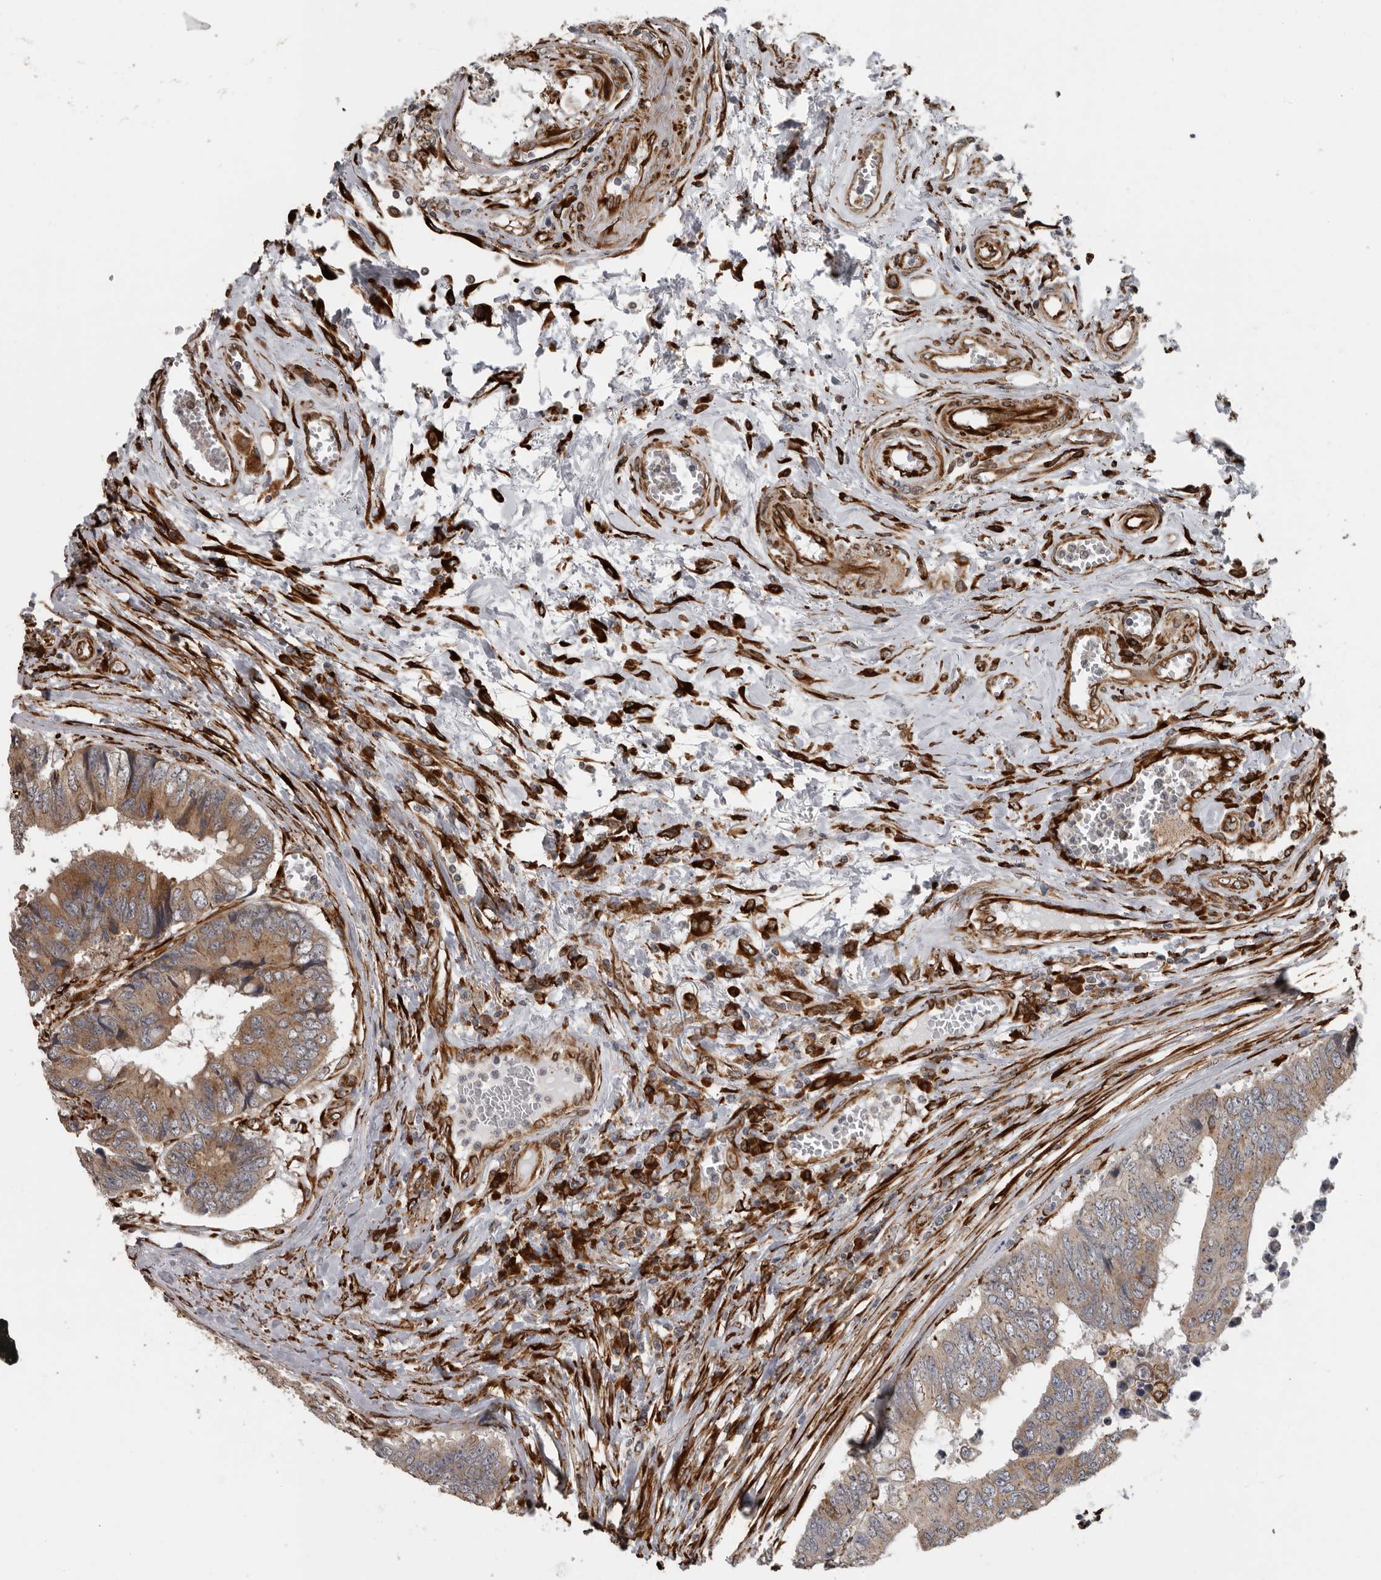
{"staining": {"intensity": "moderate", "quantity": ">75%", "location": "cytoplasmic/membranous"}, "tissue": "colorectal cancer", "cell_type": "Tumor cells", "image_type": "cancer", "snomed": [{"axis": "morphology", "description": "Adenocarcinoma, NOS"}, {"axis": "topography", "description": "Rectum"}], "caption": "There is medium levels of moderate cytoplasmic/membranous staining in tumor cells of colorectal cancer (adenocarcinoma), as demonstrated by immunohistochemical staining (brown color).", "gene": "CEP350", "patient": {"sex": "male", "age": 84}}